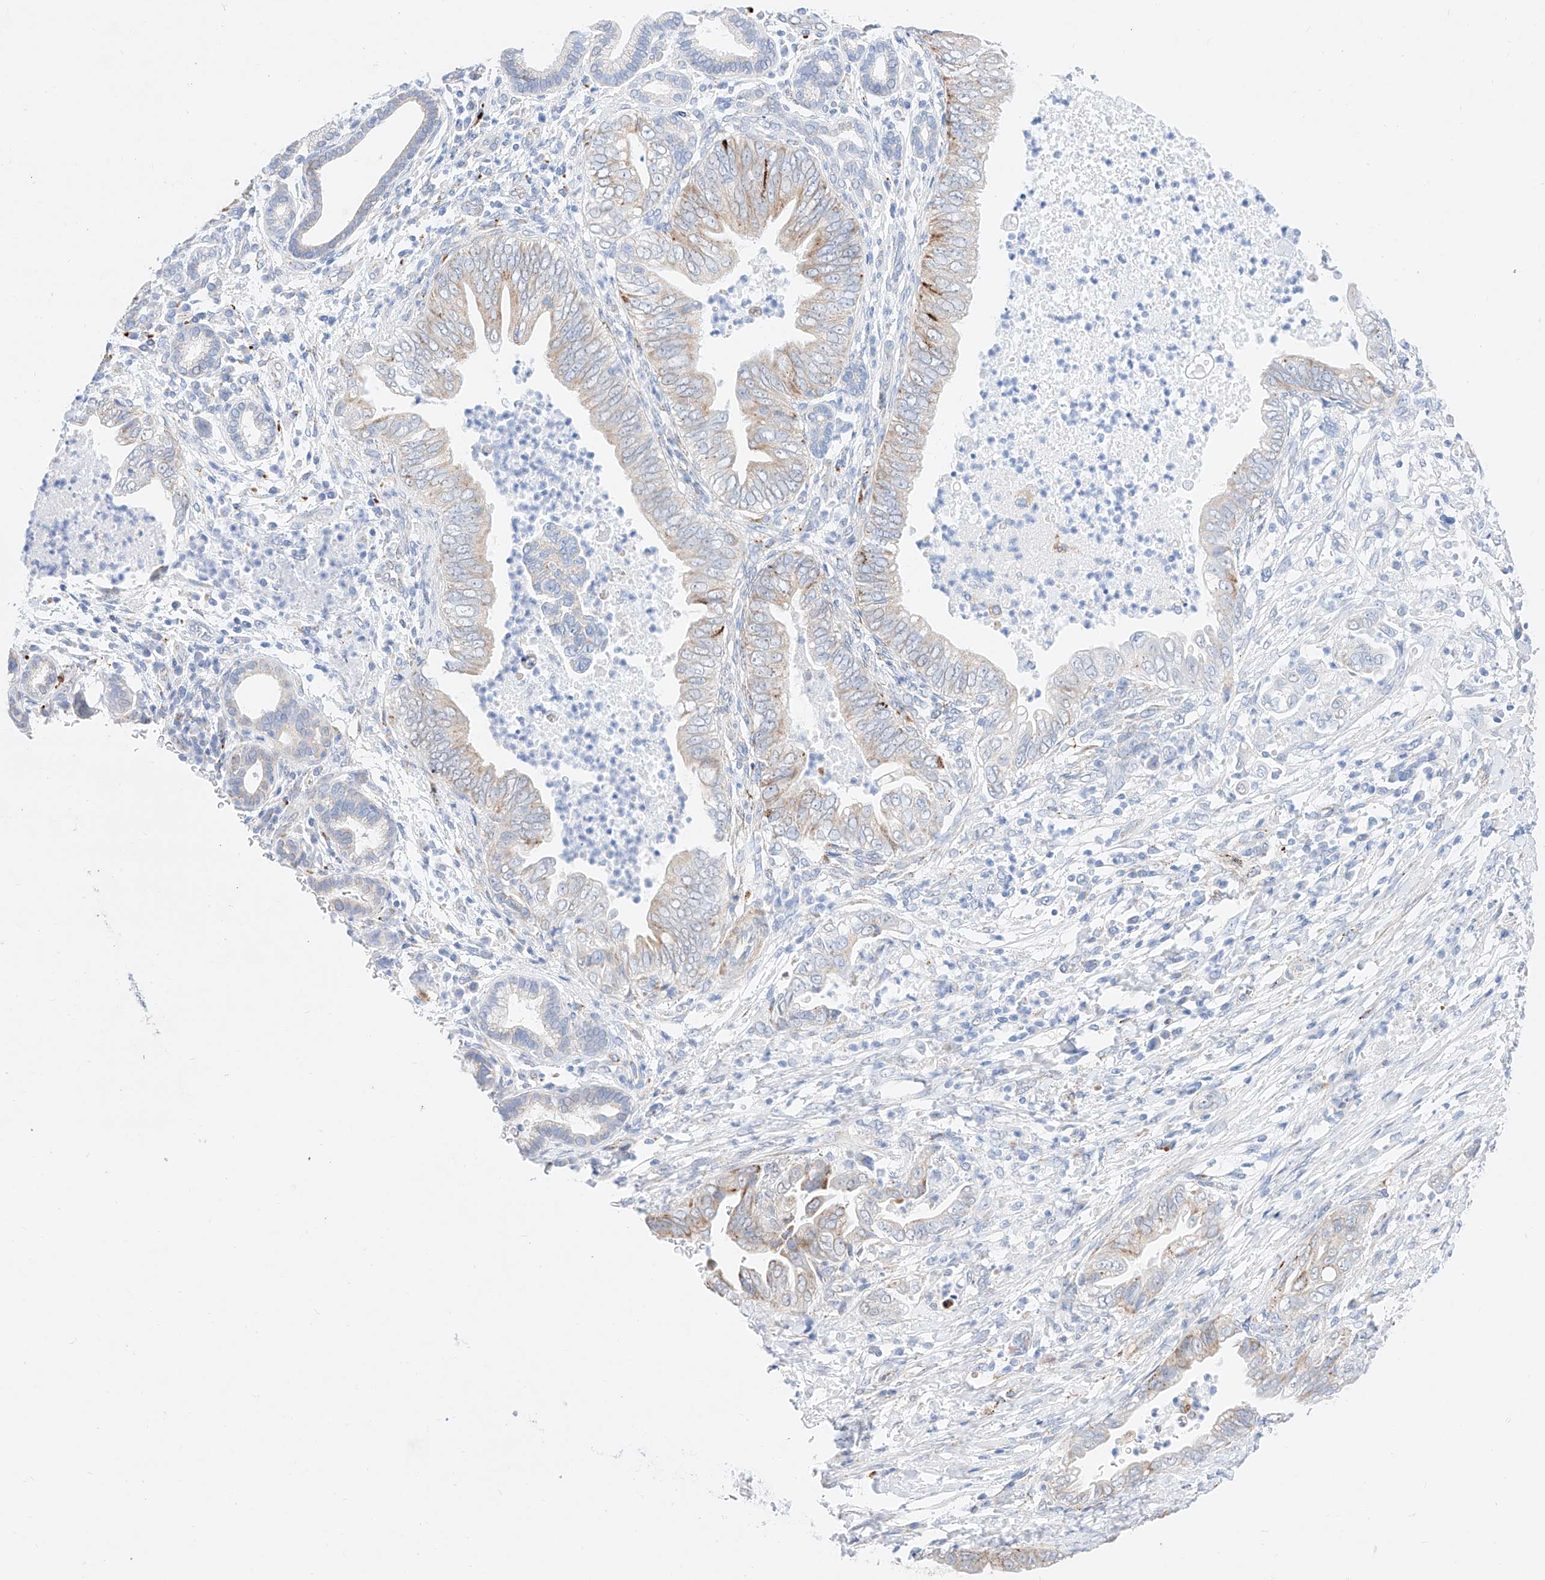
{"staining": {"intensity": "moderate", "quantity": "<25%", "location": "cytoplasmic/membranous"}, "tissue": "pancreatic cancer", "cell_type": "Tumor cells", "image_type": "cancer", "snomed": [{"axis": "morphology", "description": "Adenocarcinoma, NOS"}, {"axis": "topography", "description": "Pancreas"}], "caption": "IHC photomicrograph of human pancreatic cancer (adenocarcinoma) stained for a protein (brown), which displays low levels of moderate cytoplasmic/membranous positivity in about <25% of tumor cells.", "gene": "C6orf62", "patient": {"sex": "male", "age": 75}}